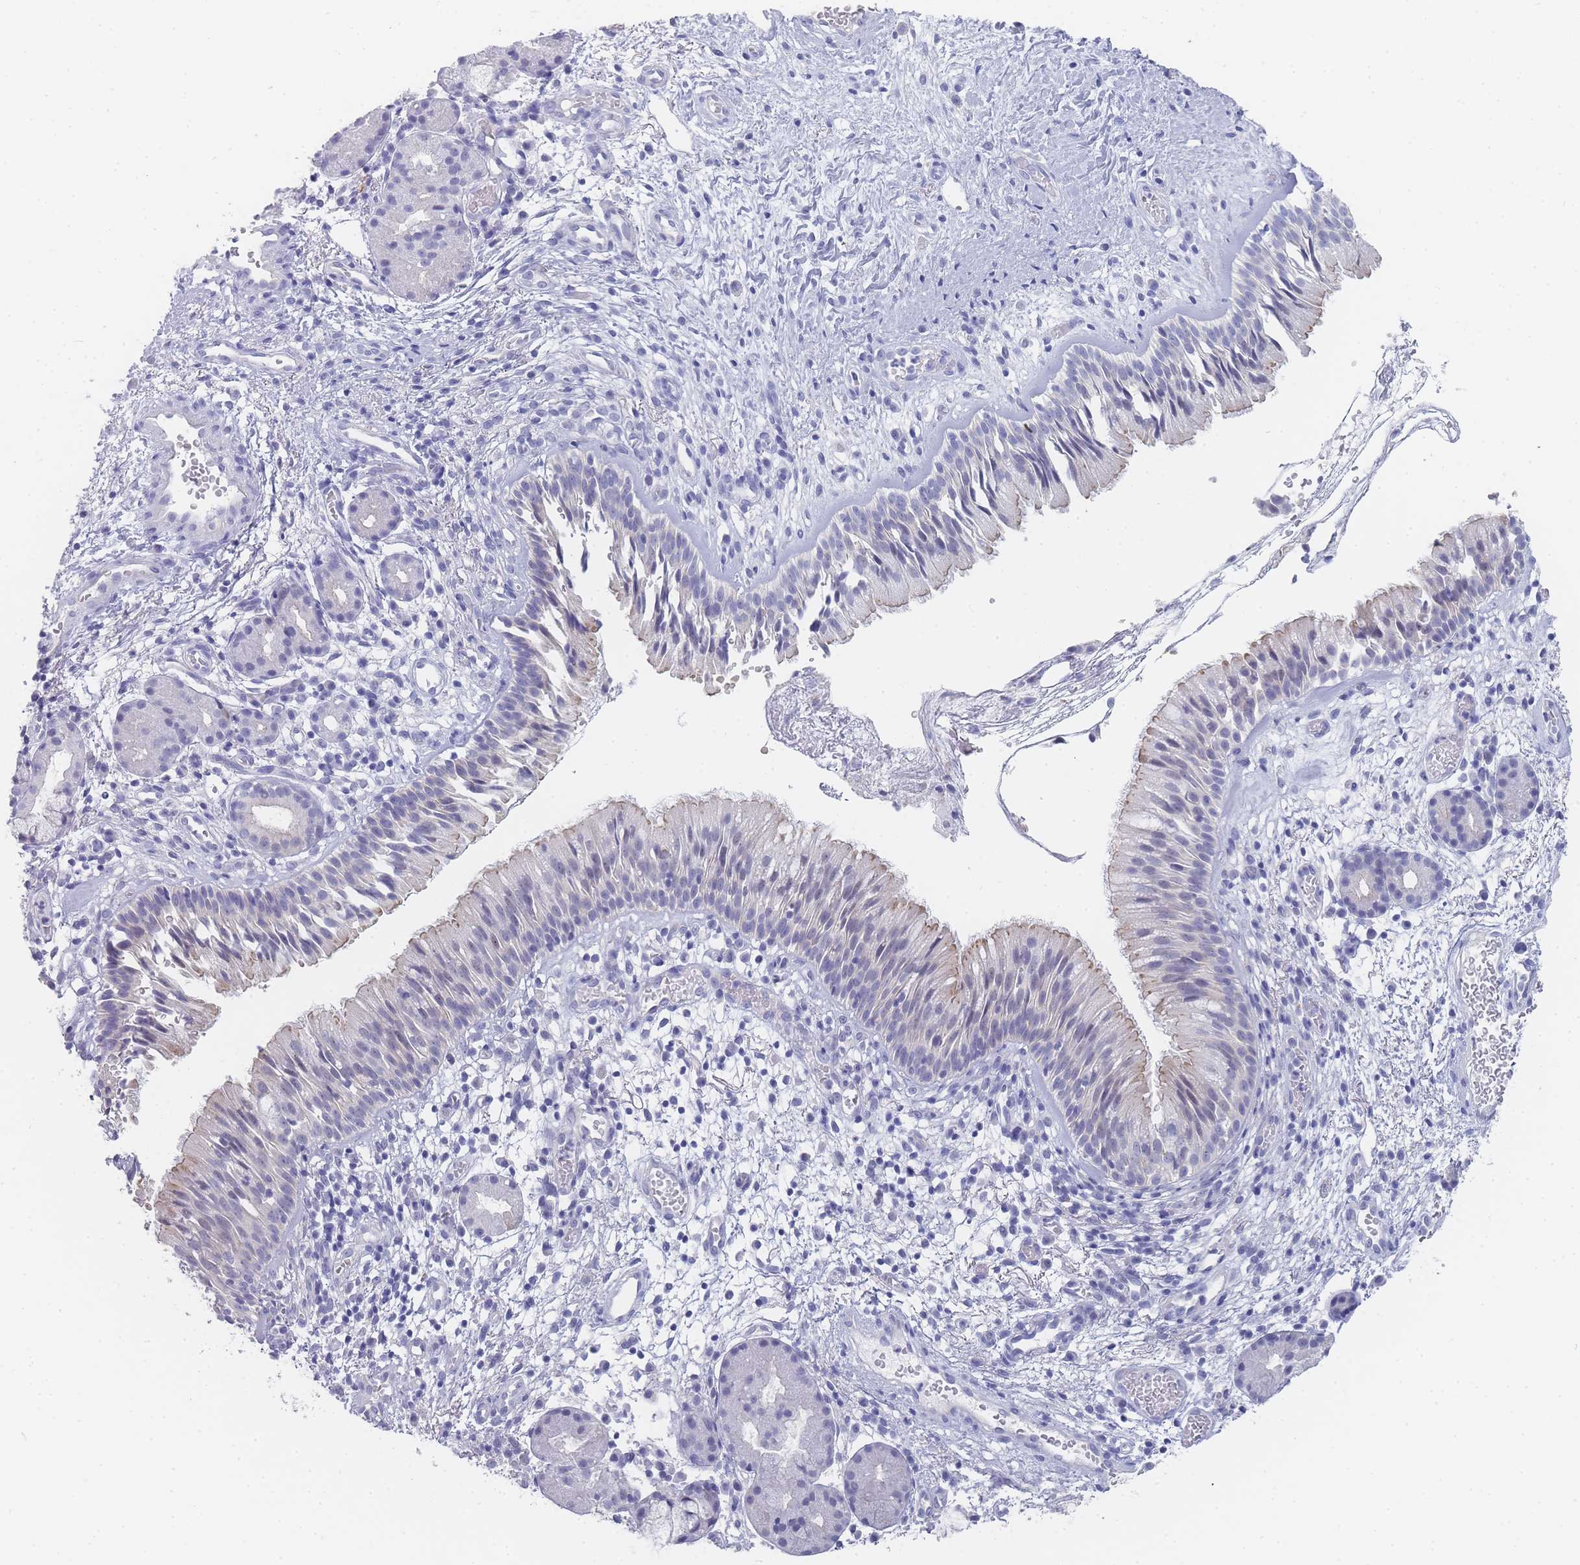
{"staining": {"intensity": "negative", "quantity": "none", "location": "none"}, "tissue": "nasopharynx", "cell_type": "Respiratory epithelial cells", "image_type": "normal", "snomed": [{"axis": "morphology", "description": "Normal tissue, NOS"}, {"axis": "topography", "description": "Nasopharynx"}], "caption": "The immunohistochemistry histopathology image has no significant positivity in respiratory epithelial cells of nasopharynx.", "gene": "IMPG1", "patient": {"sex": "male", "age": 65}}